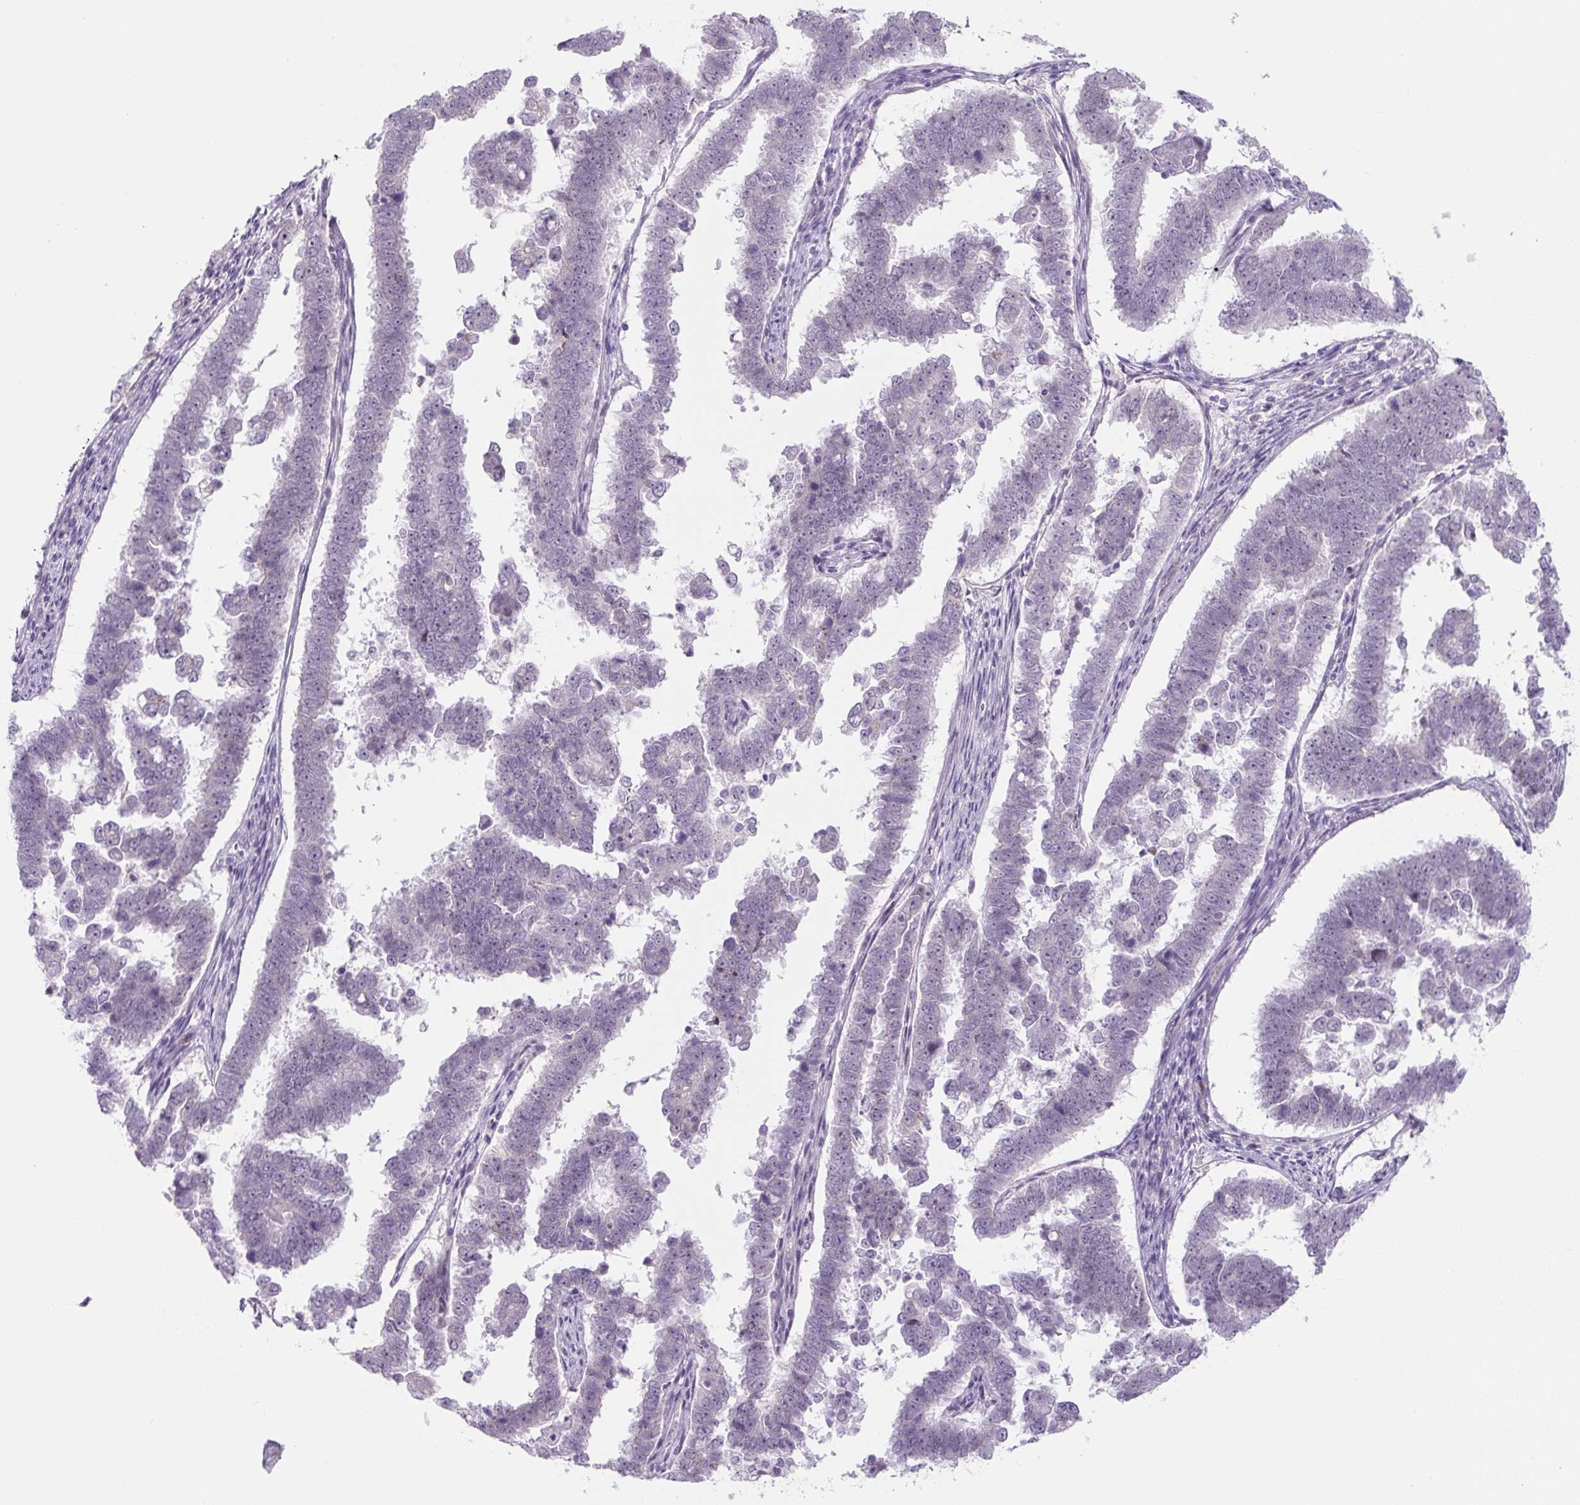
{"staining": {"intensity": "negative", "quantity": "none", "location": "none"}, "tissue": "endometrial cancer", "cell_type": "Tumor cells", "image_type": "cancer", "snomed": [{"axis": "morphology", "description": "Adenocarcinoma, NOS"}, {"axis": "topography", "description": "Endometrium"}], "caption": "IHC photomicrograph of neoplastic tissue: human endometrial cancer (adenocarcinoma) stained with DAB (3,3'-diaminobenzidine) displays no significant protein staining in tumor cells.", "gene": "PRM1", "patient": {"sex": "female", "age": 75}}